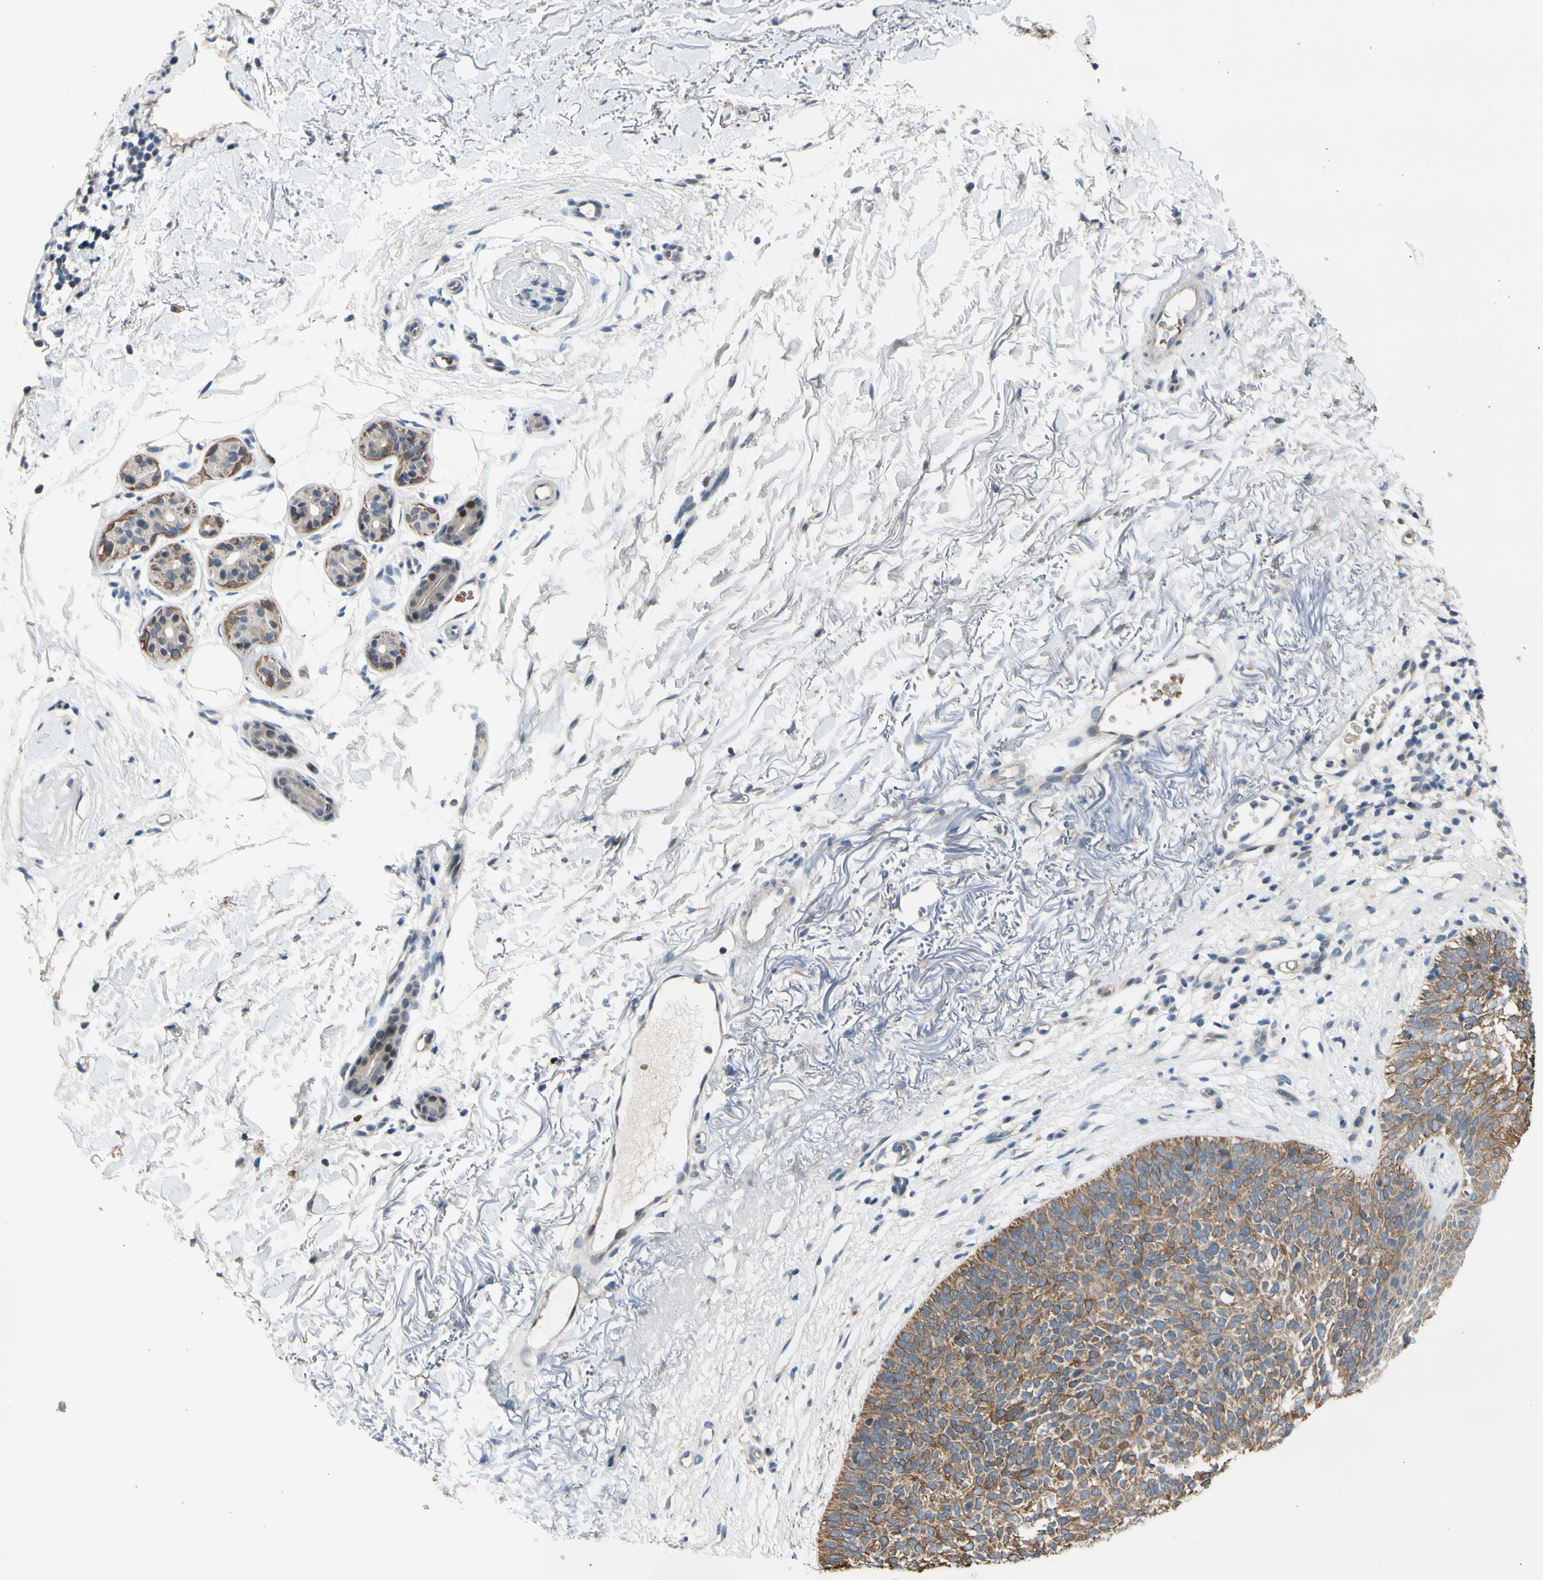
{"staining": {"intensity": "moderate", "quantity": ">75%", "location": "cytoplasmic/membranous"}, "tissue": "skin cancer", "cell_type": "Tumor cells", "image_type": "cancer", "snomed": [{"axis": "morphology", "description": "Basal cell carcinoma"}, {"axis": "topography", "description": "Skin"}], "caption": "The image demonstrates staining of skin basal cell carcinoma, revealing moderate cytoplasmic/membranous protein expression (brown color) within tumor cells.", "gene": "ZNF184", "patient": {"sex": "female", "age": 70}}